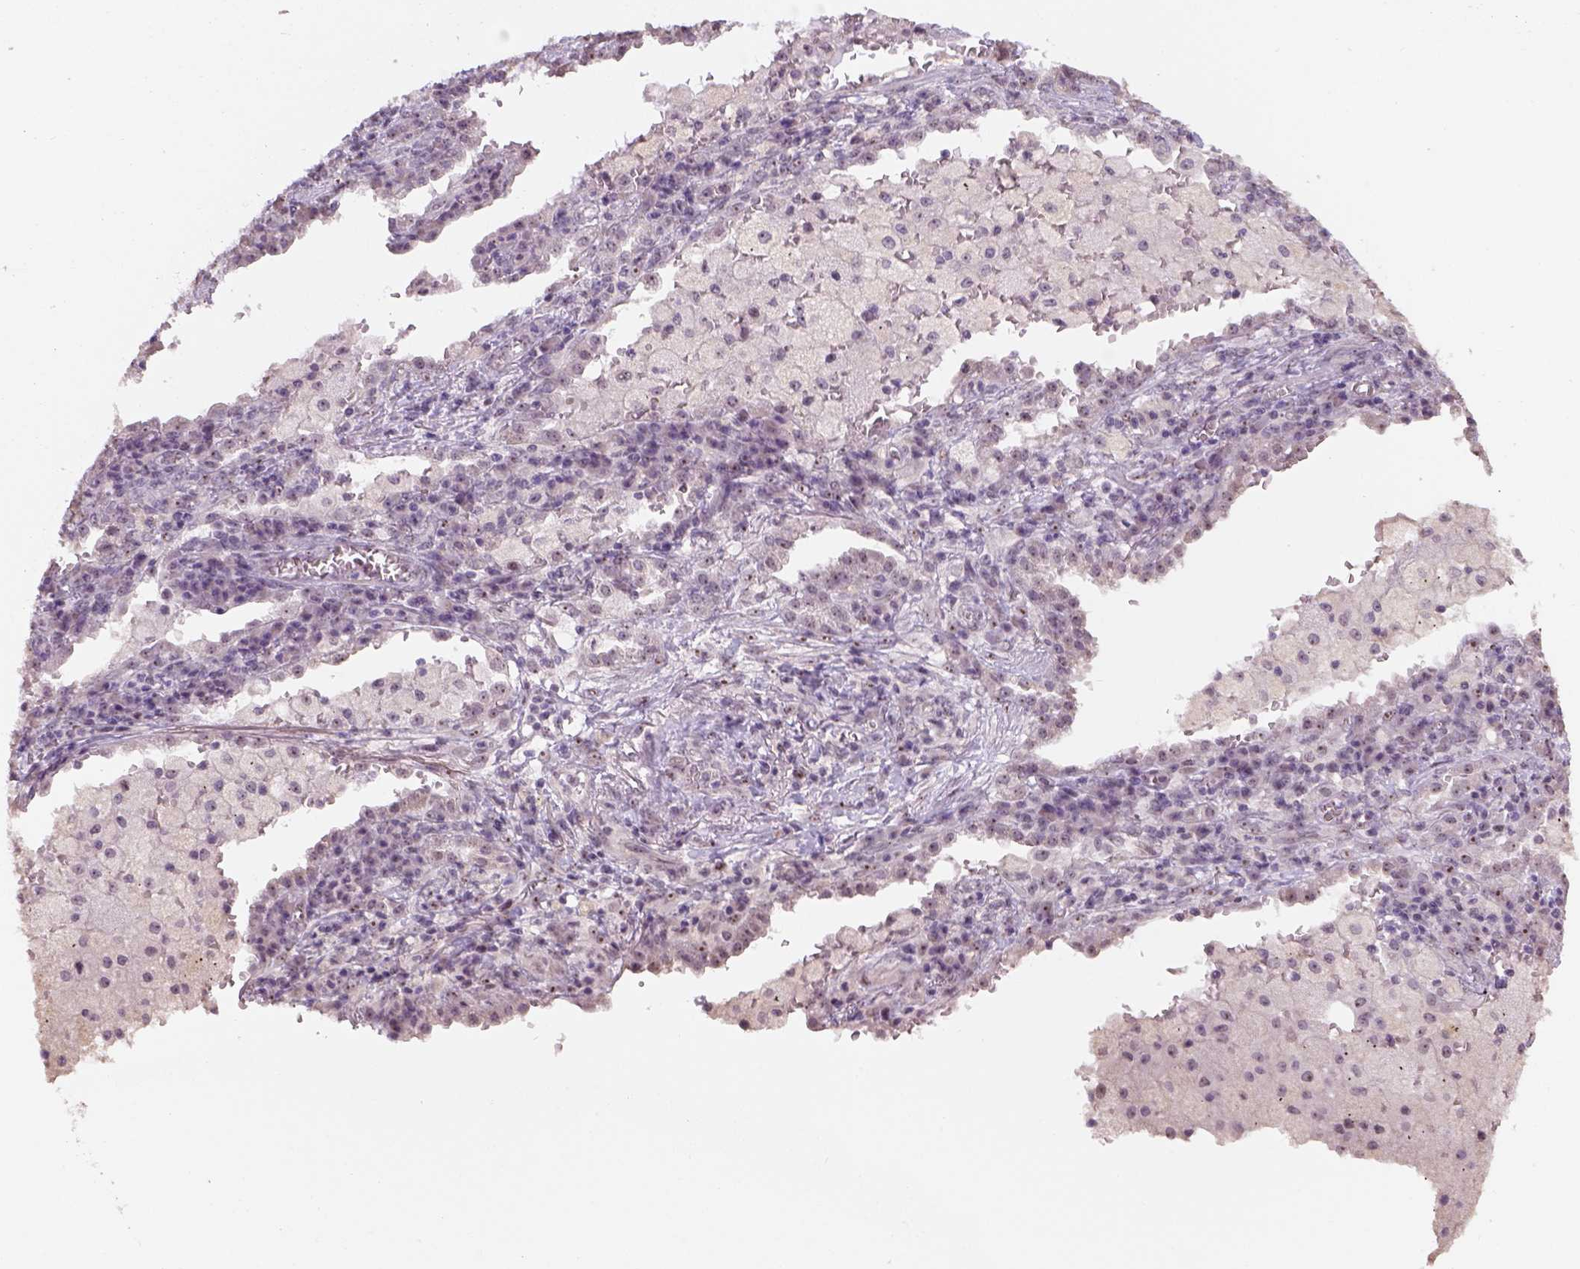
{"staining": {"intensity": "moderate", "quantity": "25%-75%", "location": "nuclear"}, "tissue": "lung cancer", "cell_type": "Tumor cells", "image_type": "cancer", "snomed": [{"axis": "morphology", "description": "Adenocarcinoma, NOS"}, {"axis": "topography", "description": "Lung"}], "caption": "Lung cancer (adenocarcinoma) stained with DAB immunohistochemistry exhibits medium levels of moderate nuclear expression in about 25%-75% of tumor cells.", "gene": "DDX50", "patient": {"sex": "male", "age": 57}}